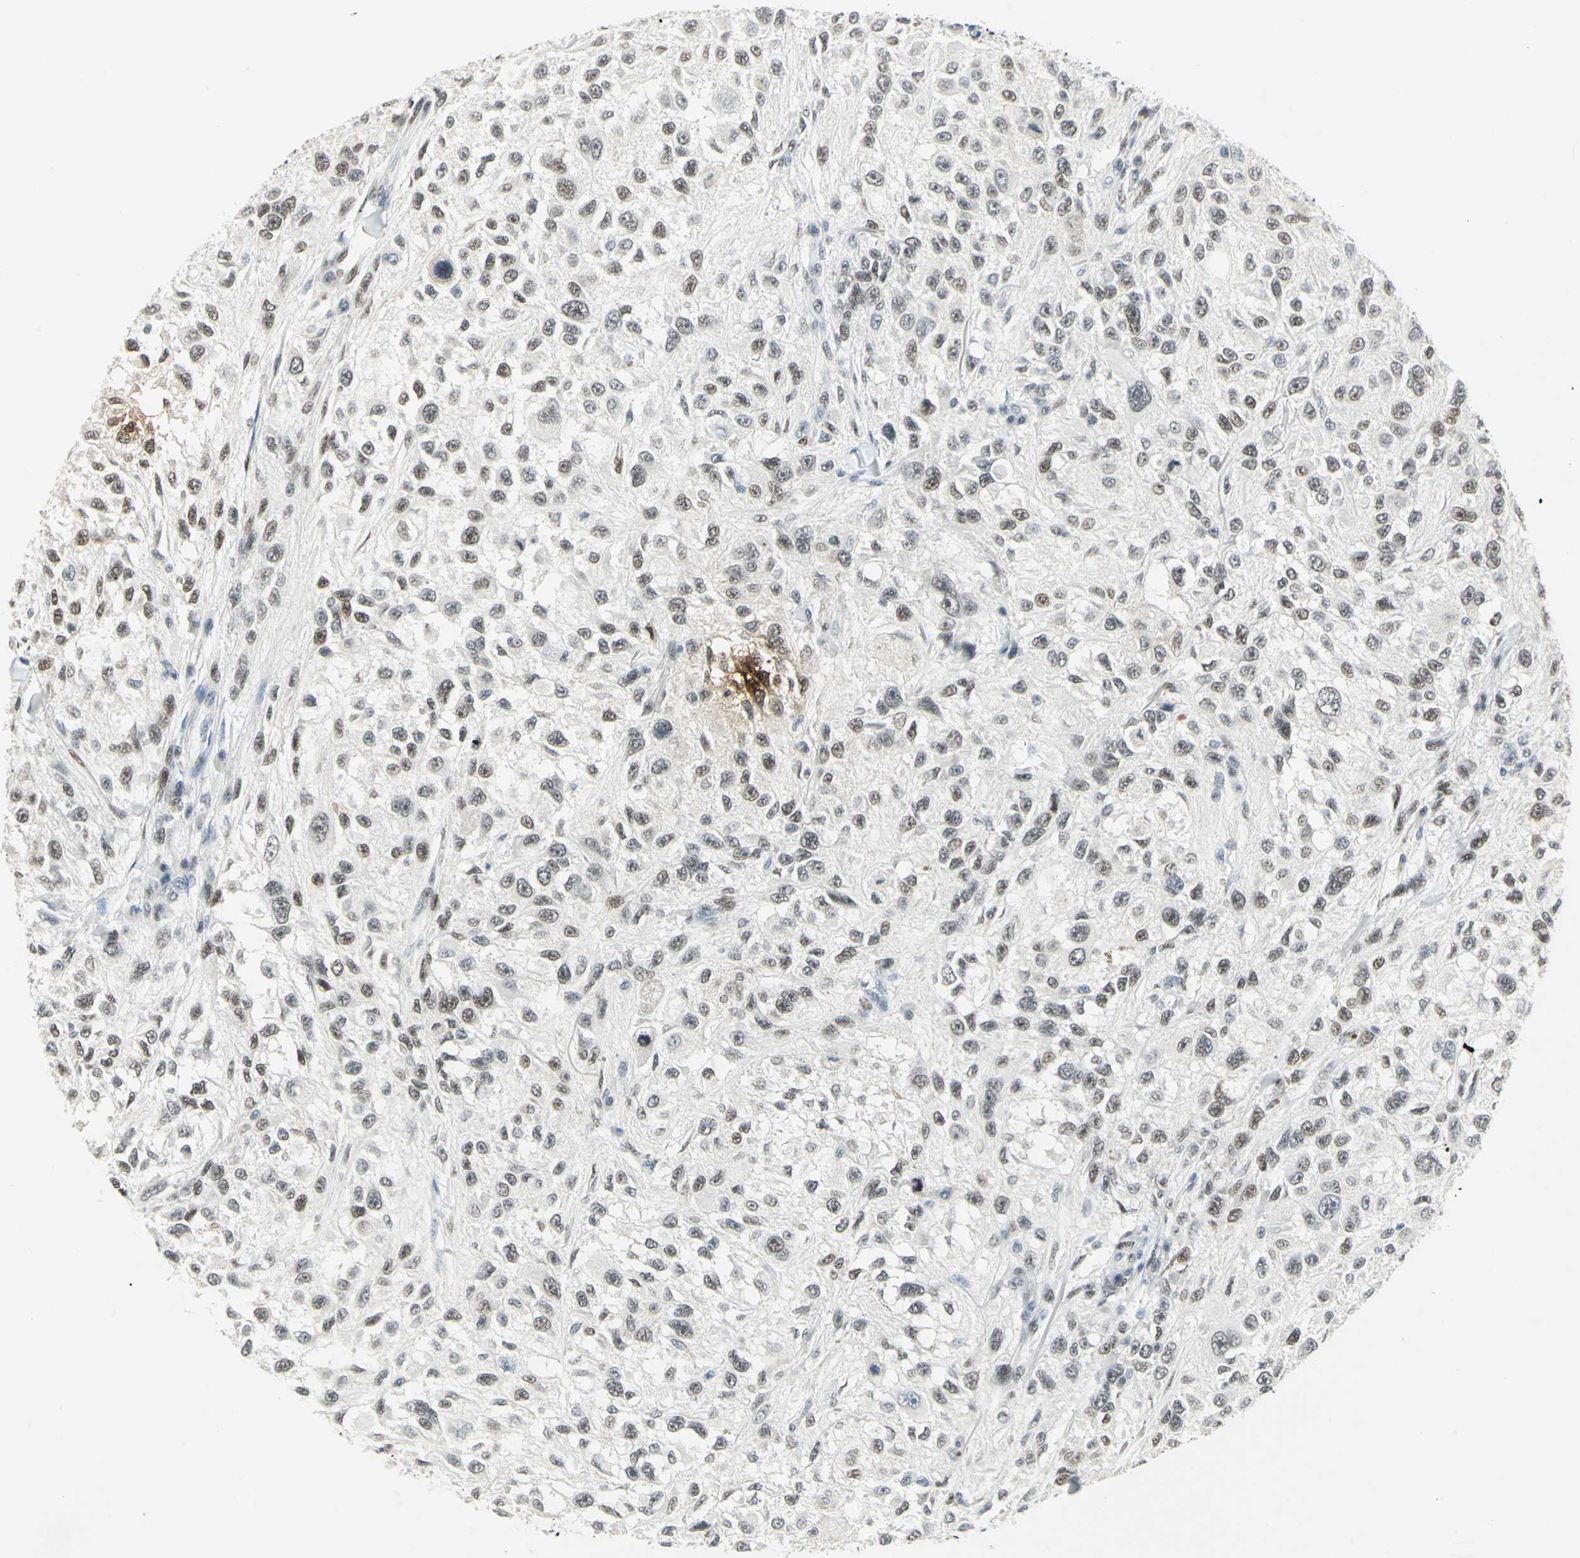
{"staining": {"intensity": "moderate", "quantity": ">75%", "location": "nuclear"}, "tissue": "melanoma", "cell_type": "Tumor cells", "image_type": "cancer", "snomed": [{"axis": "morphology", "description": "Necrosis, NOS"}, {"axis": "morphology", "description": "Malignant melanoma, NOS"}, {"axis": "topography", "description": "Skin"}], "caption": "Melanoma was stained to show a protein in brown. There is medium levels of moderate nuclear staining in about >75% of tumor cells. (DAB IHC with brightfield microscopy, high magnification).", "gene": "MEIS2", "patient": {"sex": "female", "age": 87}}